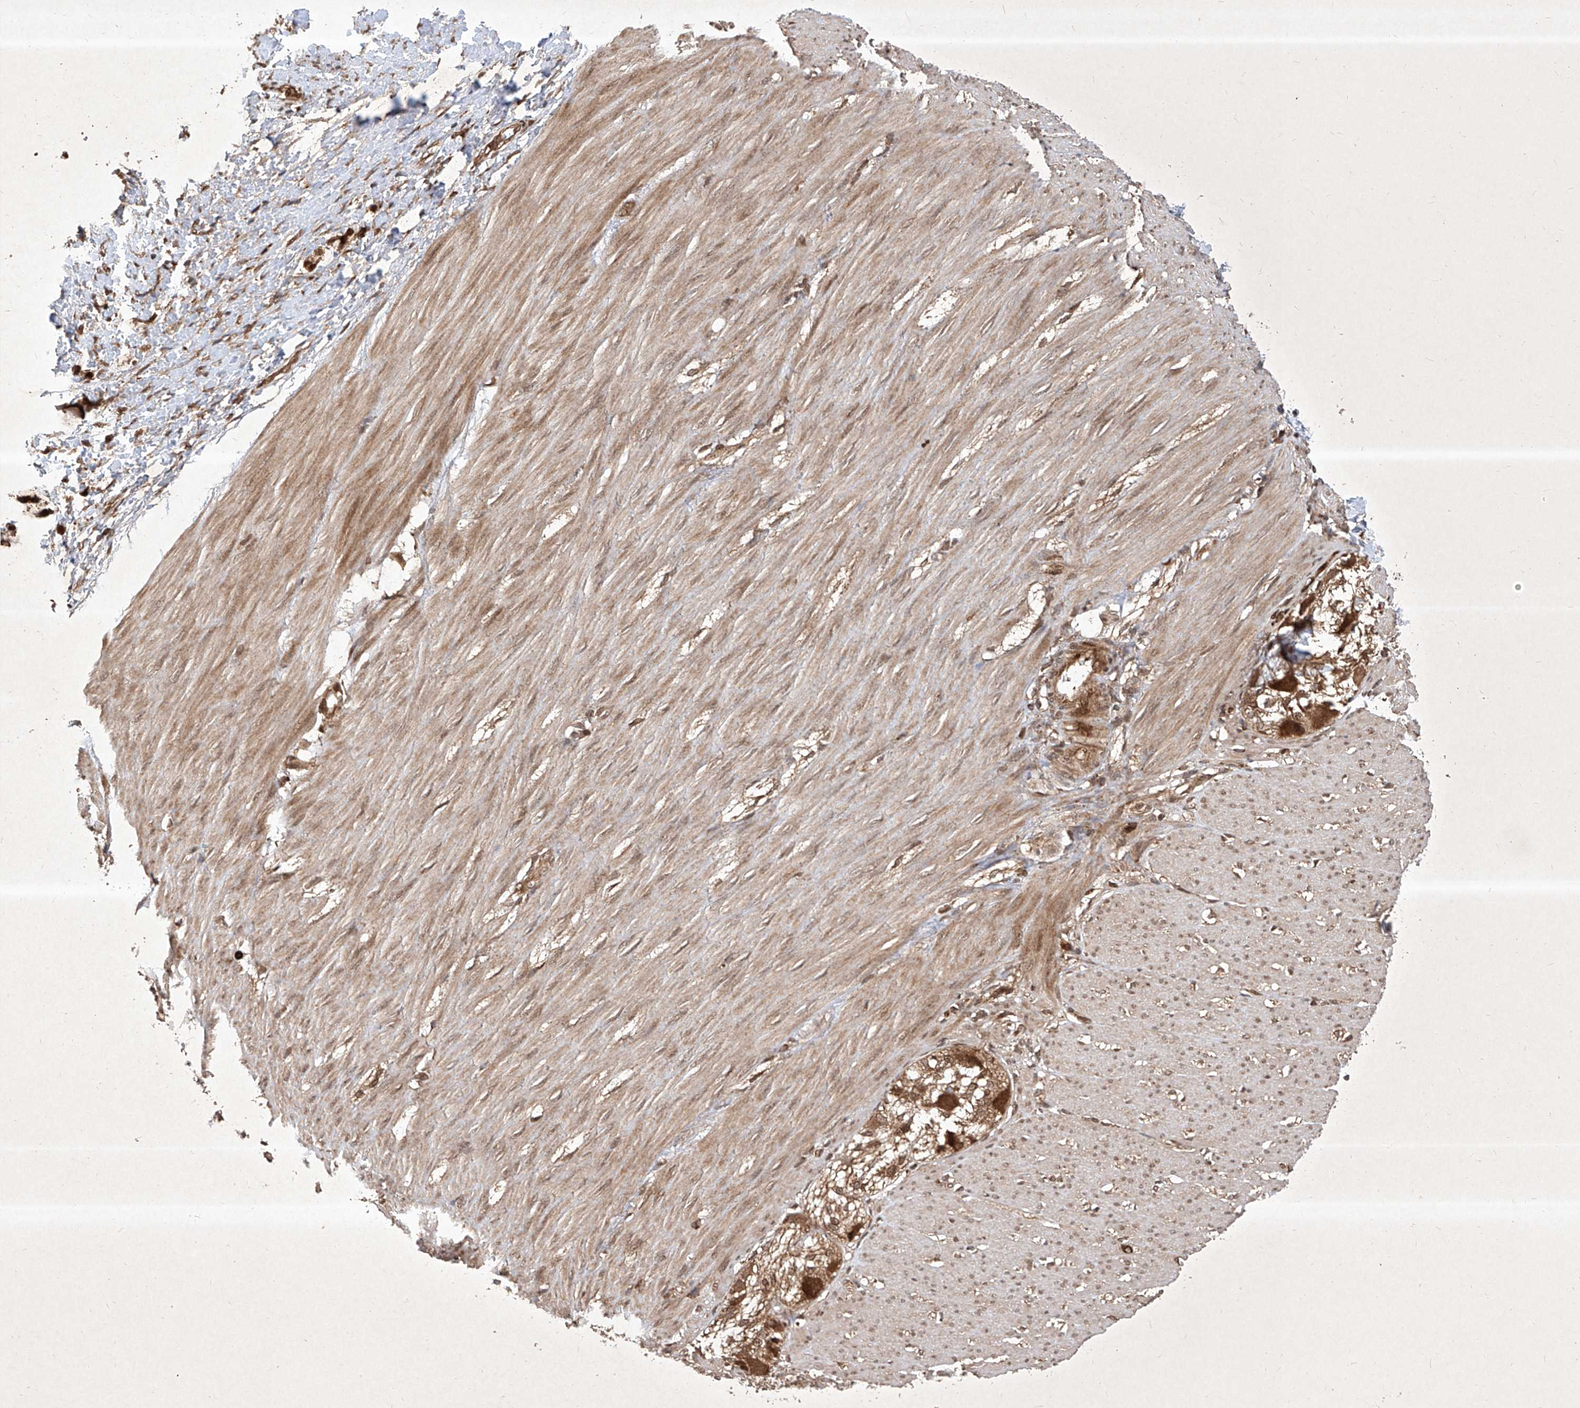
{"staining": {"intensity": "moderate", "quantity": ">75%", "location": "cytoplasmic/membranous"}, "tissue": "smooth muscle", "cell_type": "Smooth muscle cells", "image_type": "normal", "snomed": [{"axis": "morphology", "description": "Normal tissue, NOS"}, {"axis": "morphology", "description": "Adenocarcinoma, NOS"}, {"axis": "topography", "description": "Colon"}, {"axis": "topography", "description": "Peripheral nerve tissue"}], "caption": "Human smooth muscle stained for a protein (brown) shows moderate cytoplasmic/membranous positive staining in approximately >75% of smooth muscle cells.", "gene": "MAGED2", "patient": {"sex": "male", "age": 14}}